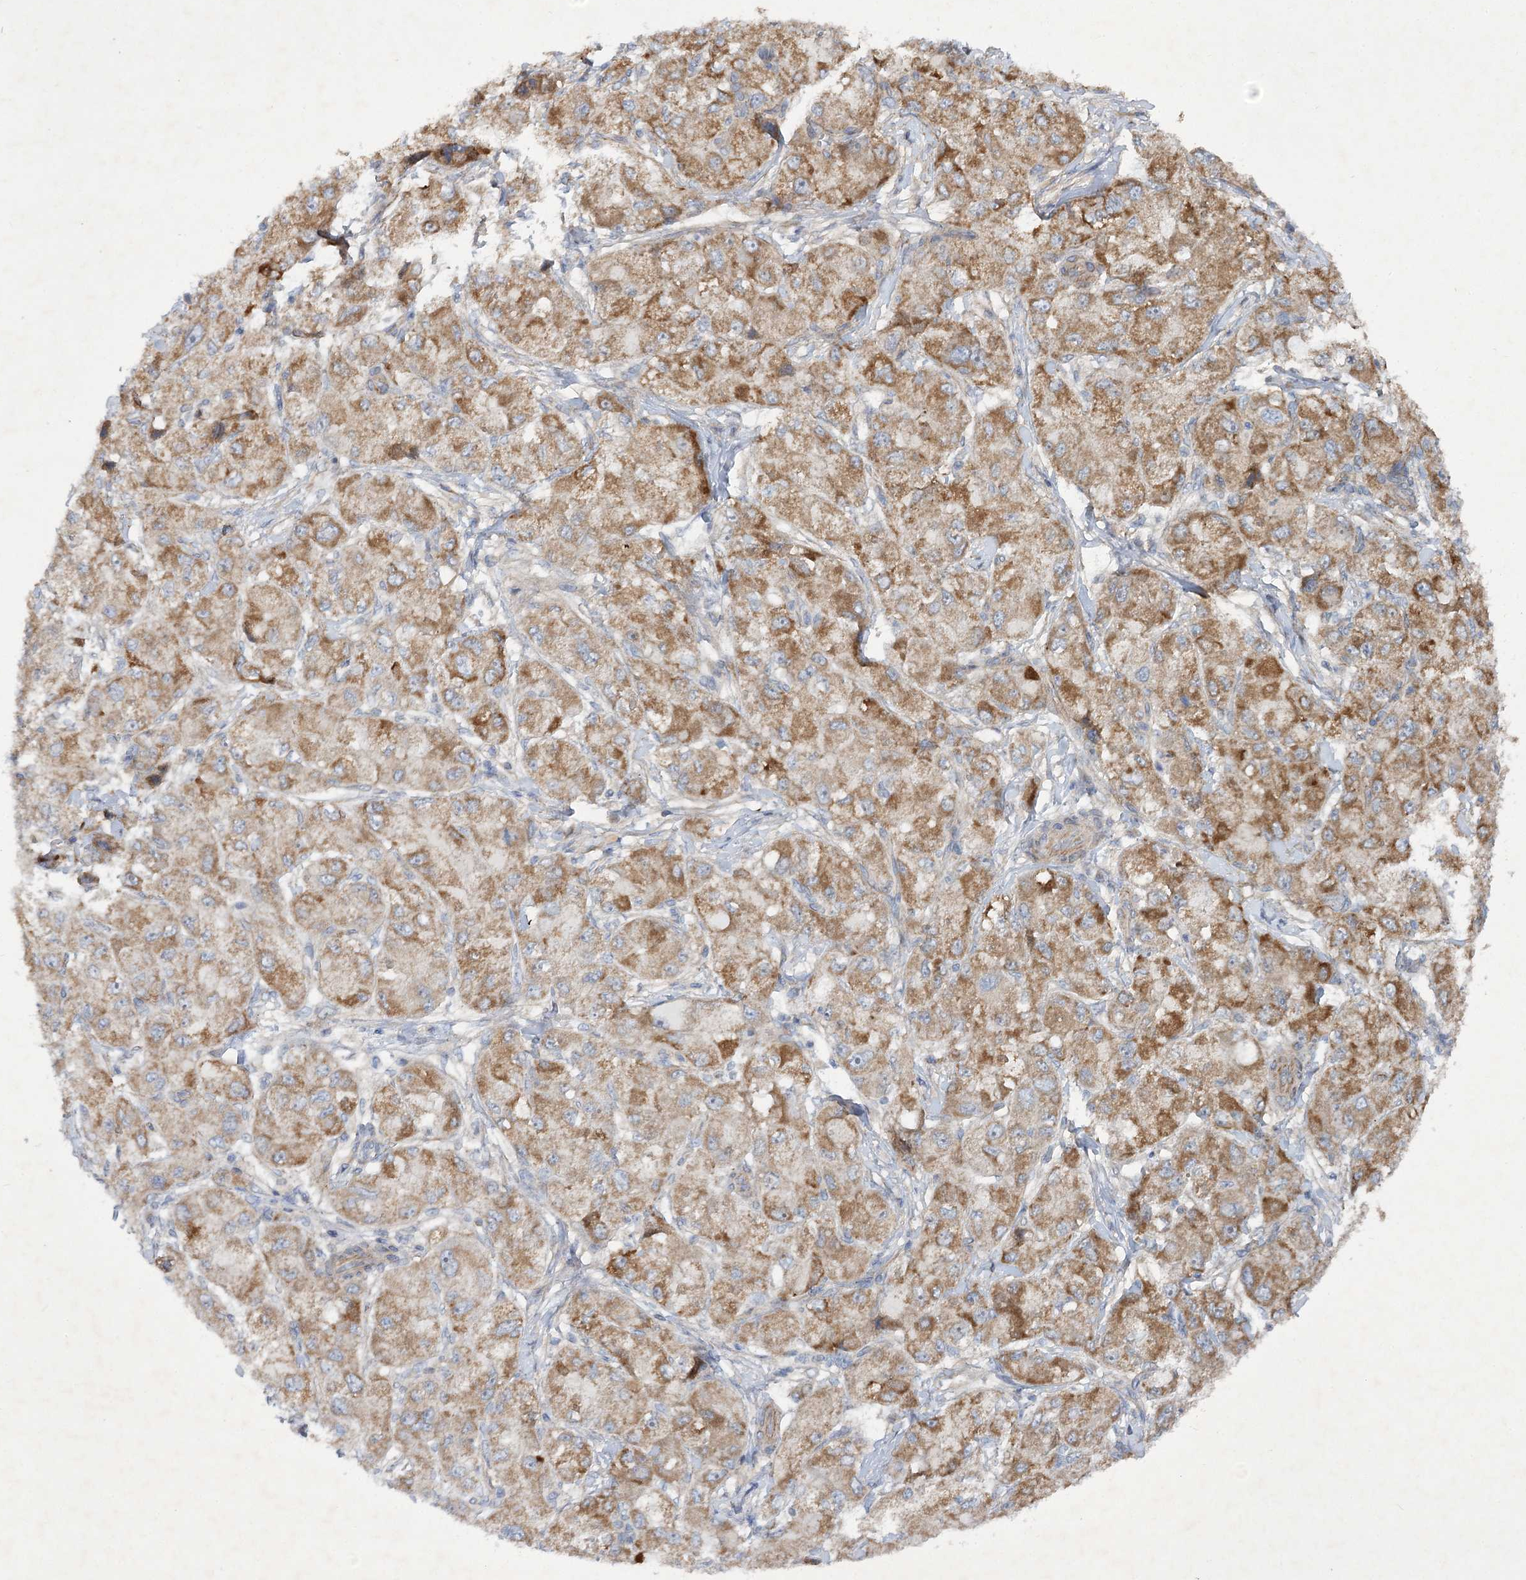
{"staining": {"intensity": "moderate", "quantity": ">75%", "location": "cytoplasmic/membranous"}, "tissue": "liver cancer", "cell_type": "Tumor cells", "image_type": "cancer", "snomed": [{"axis": "morphology", "description": "Carcinoma, Hepatocellular, NOS"}, {"axis": "topography", "description": "Liver"}], "caption": "A brown stain labels moderate cytoplasmic/membranous positivity of a protein in liver cancer tumor cells.", "gene": "KIAA0825", "patient": {"sex": "male", "age": 80}}